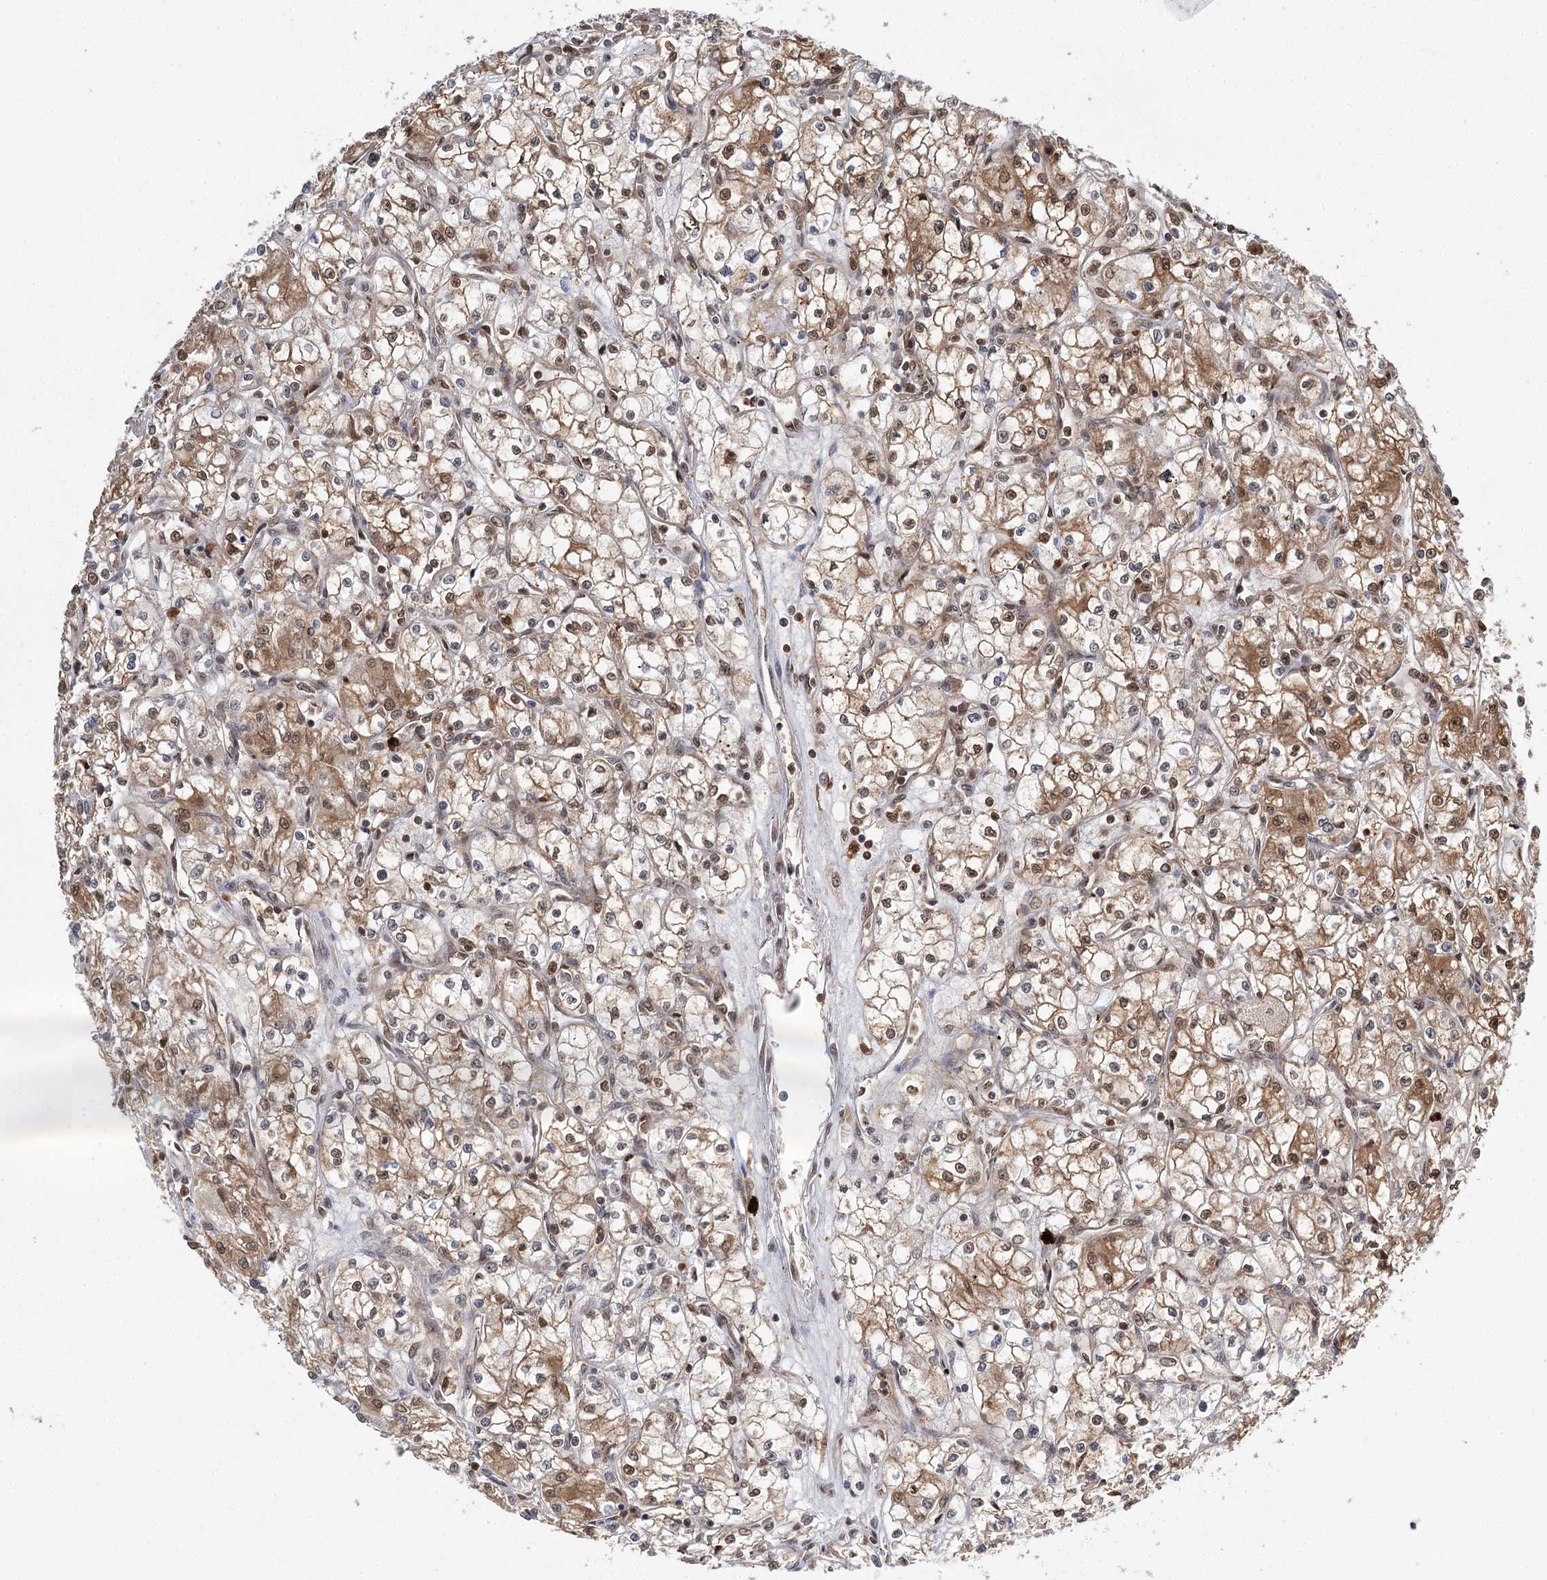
{"staining": {"intensity": "moderate", "quantity": ">75%", "location": "cytoplasmic/membranous,nuclear"}, "tissue": "renal cancer", "cell_type": "Tumor cells", "image_type": "cancer", "snomed": [{"axis": "morphology", "description": "Adenocarcinoma, NOS"}, {"axis": "topography", "description": "Kidney"}], "caption": "Renal adenocarcinoma tissue reveals moderate cytoplasmic/membranous and nuclear expression in about >75% of tumor cells (DAB IHC, brown staining for protein, blue staining for nuclei).", "gene": "N6AMT1", "patient": {"sex": "male", "age": 59}}